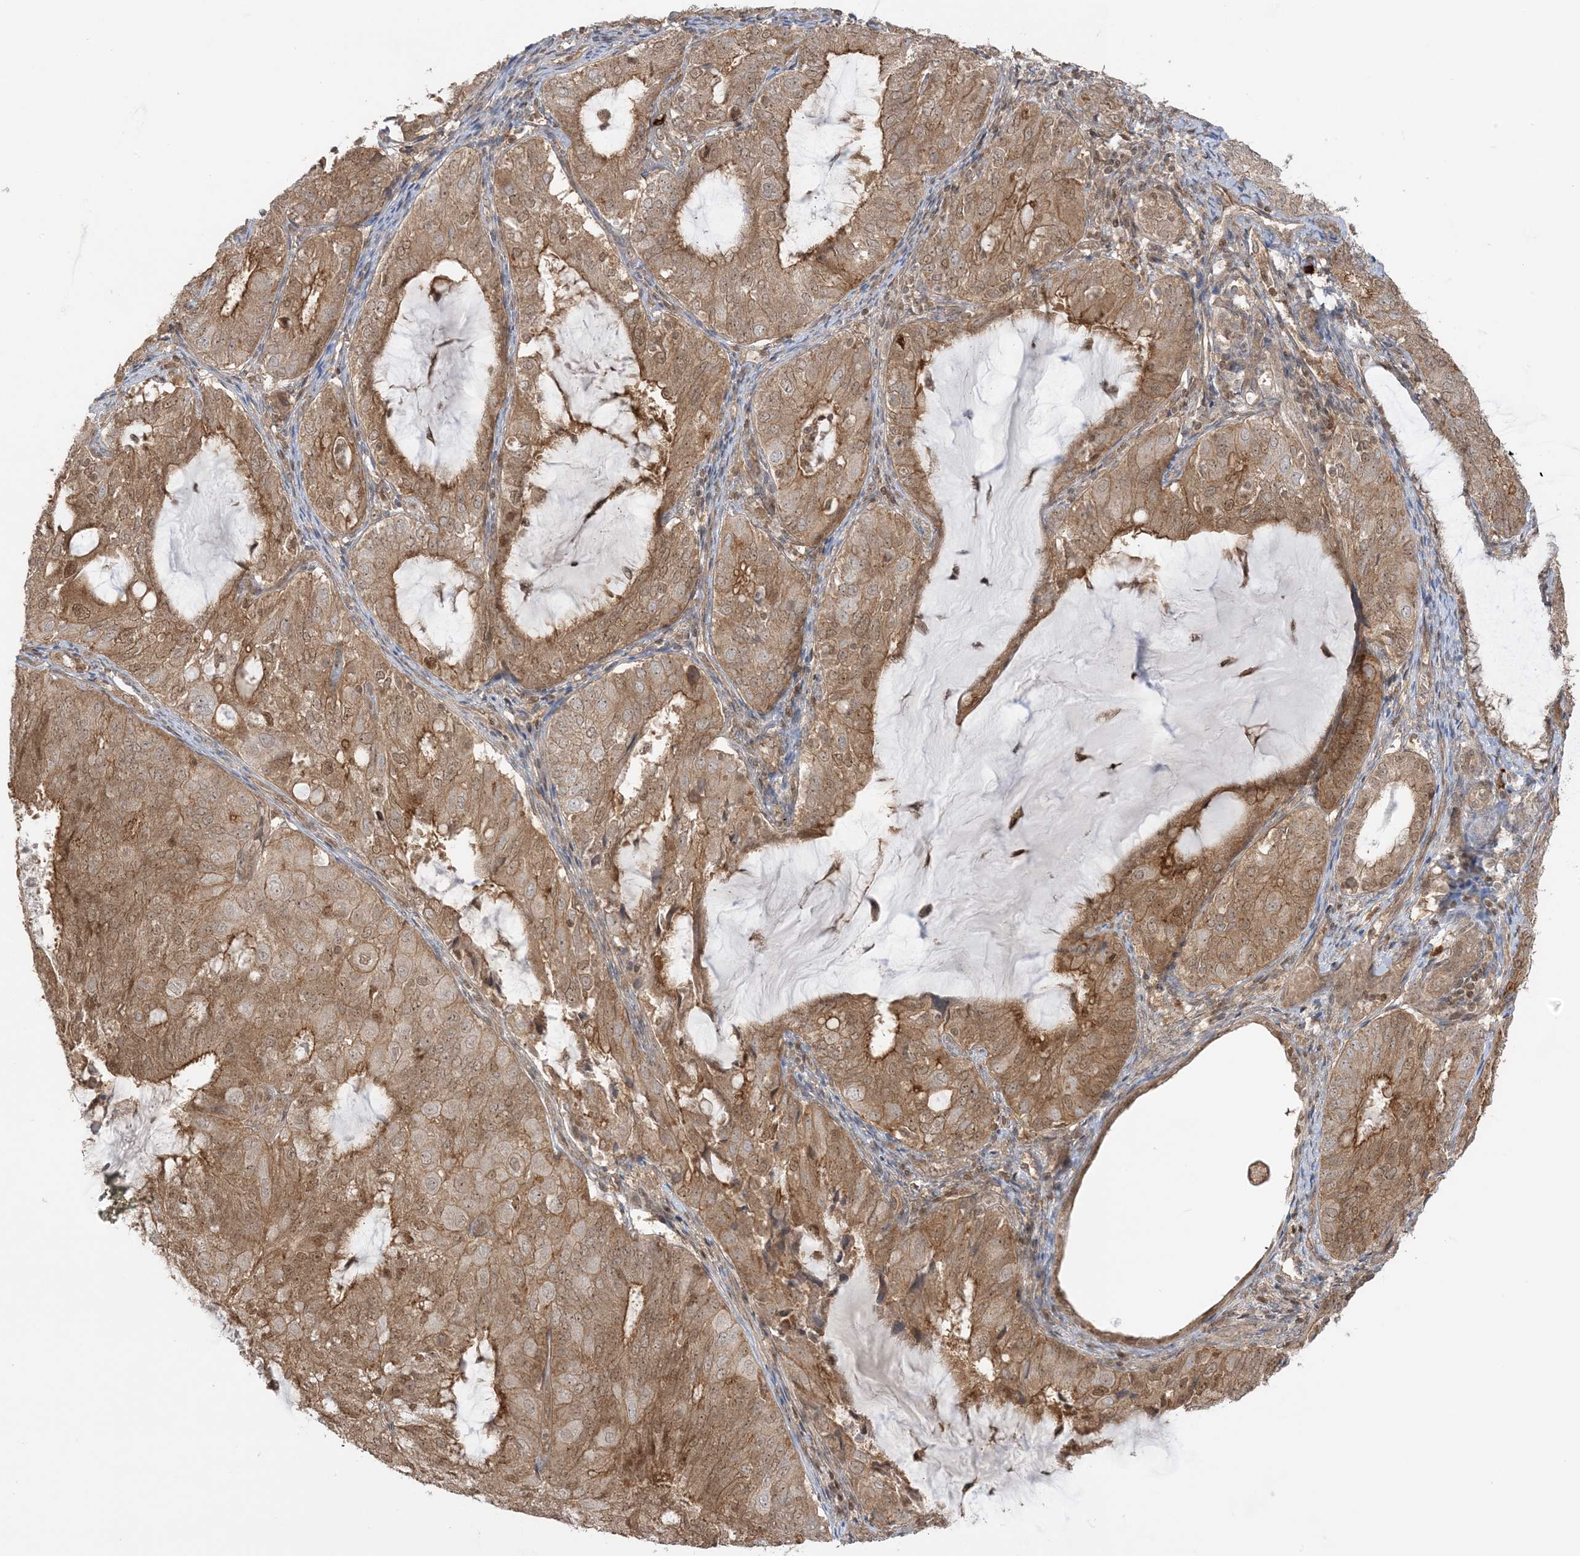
{"staining": {"intensity": "moderate", "quantity": ">75%", "location": "cytoplasmic/membranous,nuclear"}, "tissue": "endometrial cancer", "cell_type": "Tumor cells", "image_type": "cancer", "snomed": [{"axis": "morphology", "description": "Adenocarcinoma, NOS"}, {"axis": "topography", "description": "Endometrium"}], "caption": "Endometrial cancer stained for a protein shows moderate cytoplasmic/membranous and nuclear positivity in tumor cells. The staining is performed using DAB (3,3'-diaminobenzidine) brown chromogen to label protein expression. The nuclei are counter-stained blue using hematoxylin.", "gene": "PPP1R7", "patient": {"sex": "female", "age": 81}}